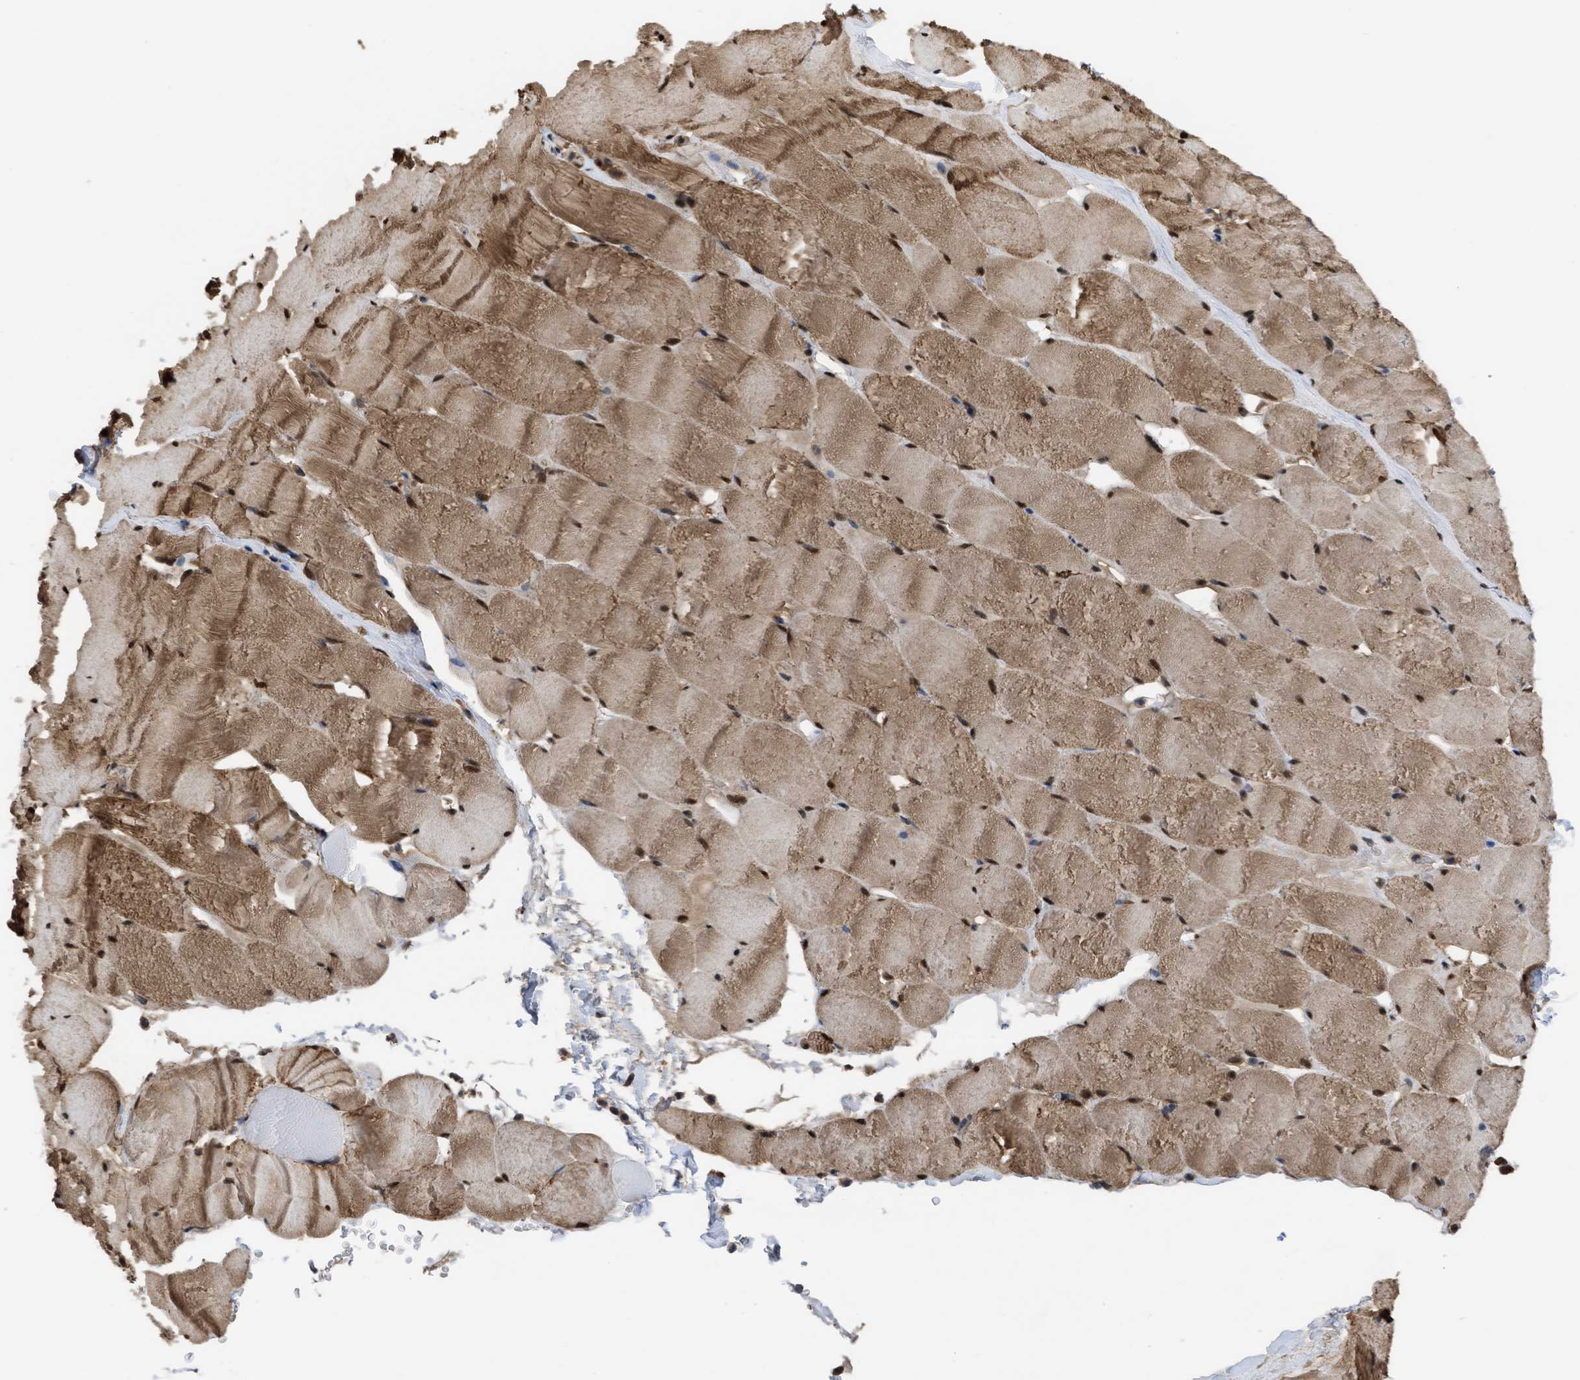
{"staining": {"intensity": "moderate", "quantity": ">75%", "location": "cytoplasmic/membranous,nuclear"}, "tissue": "skeletal muscle", "cell_type": "Myocytes", "image_type": "normal", "snomed": [{"axis": "morphology", "description": "Normal tissue, NOS"}, {"axis": "topography", "description": "Skeletal muscle"}], "caption": "Immunohistochemistry of normal skeletal muscle reveals medium levels of moderate cytoplasmic/membranous,nuclear staining in approximately >75% of myocytes. (Stains: DAB in brown, nuclei in blue, Microscopy: brightfield microscopy at high magnification).", "gene": "YWHAG", "patient": {"sex": "male", "age": 62}}